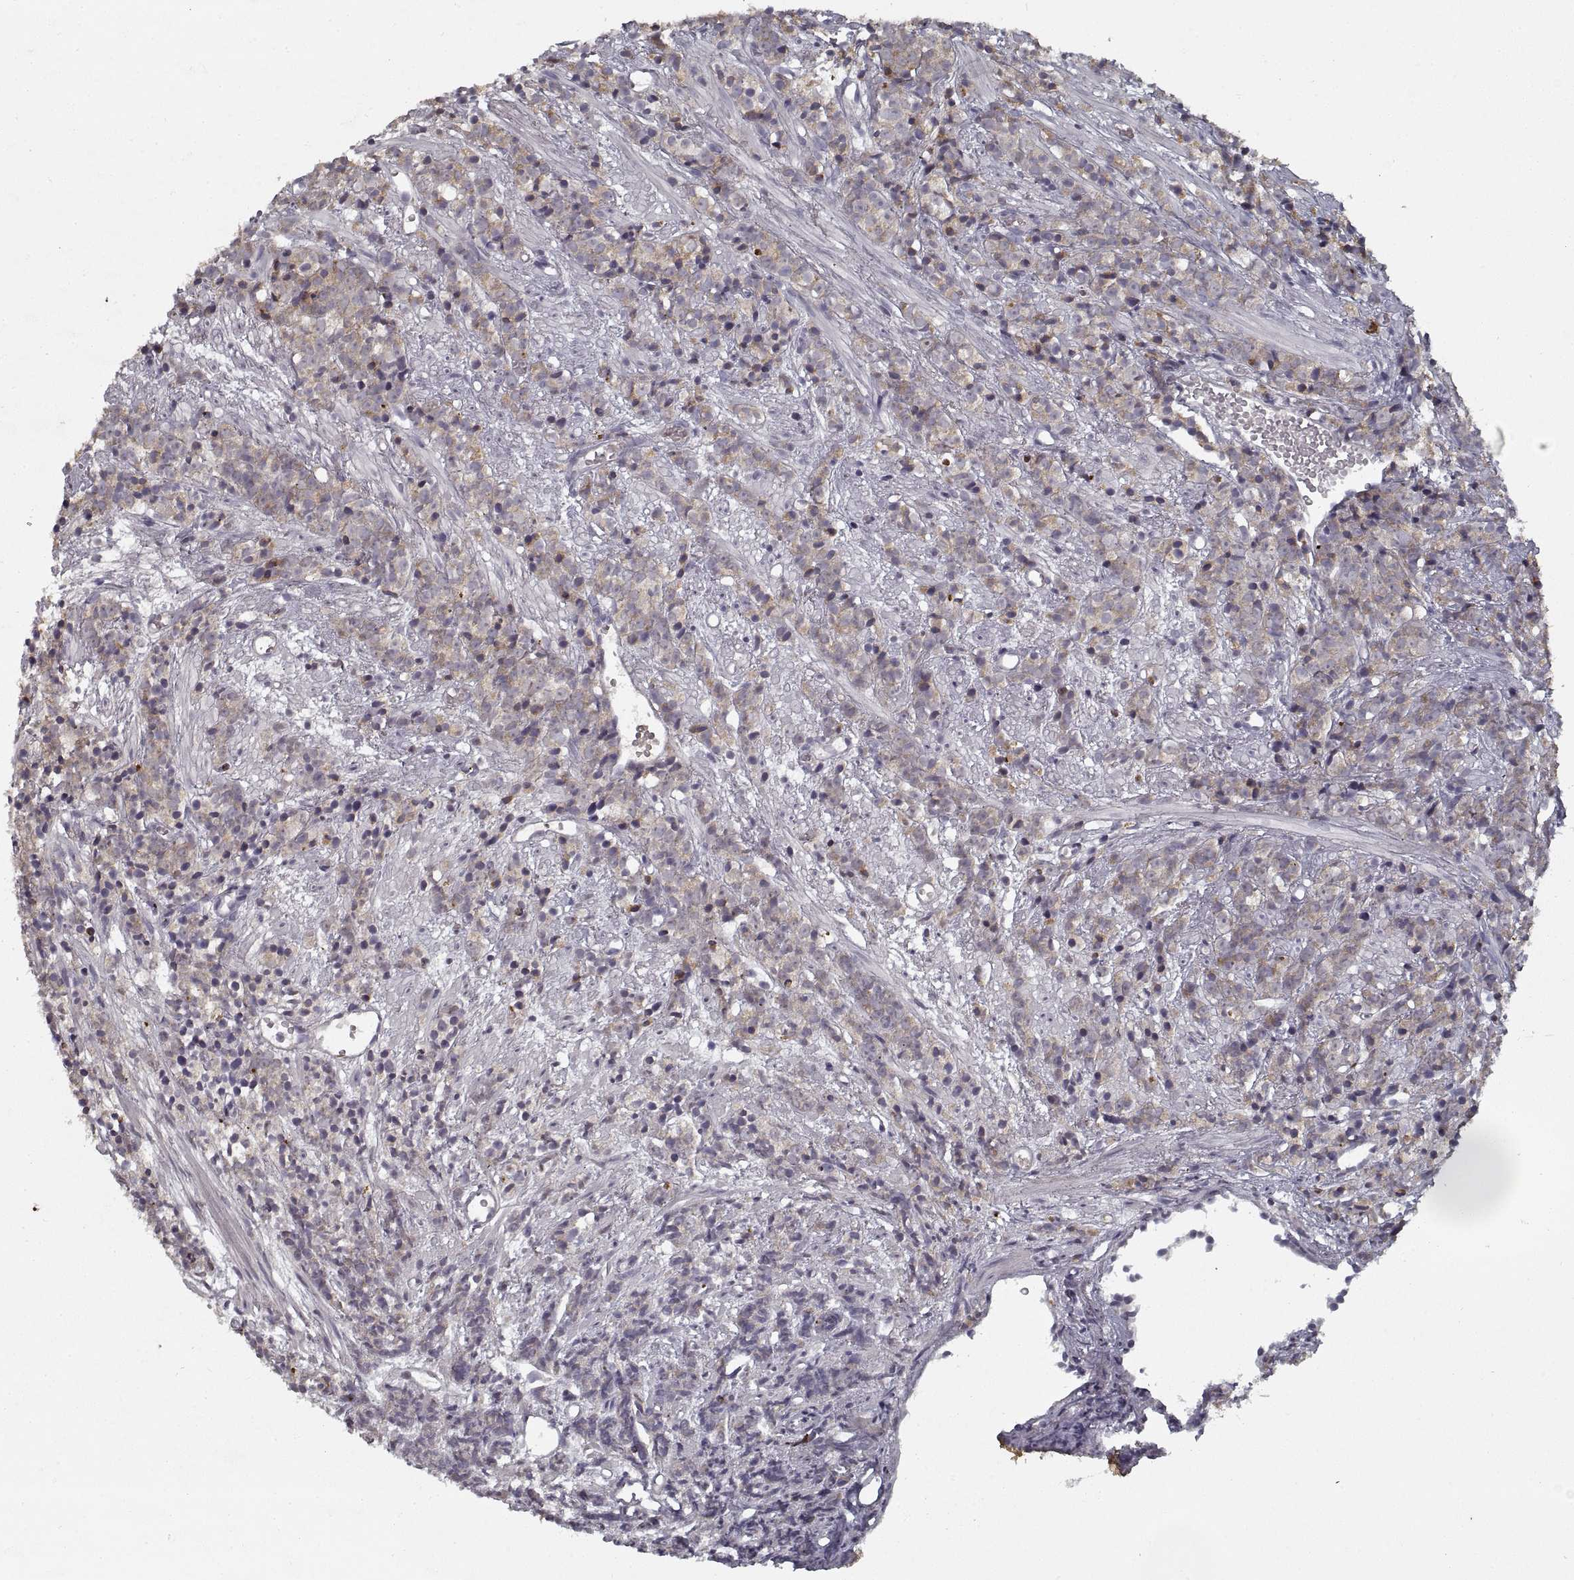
{"staining": {"intensity": "moderate", "quantity": ">75%", "location": "cytoplasmic/membranous"}, "tissue": "prostate cancer", "cell_type": "Tumor cells", "image_type": "cancer", "snomed": [{"axis": "morphology", "description": "Adenocarcinoma, High grade"}, {"axis": "topography", "description": "Prostate"}], "caption": "This image demonstrates adenocarcinoma (high-grade) (prostate) stained with immunohistochemistry to label a protein in brown. The cytoplasmic/membranous of tumor cells show moderate positivity for the protein. Nuclei are counter-stained blue.", "gene": "GAD2", "patient": {"sex": "male", "age": 81}}